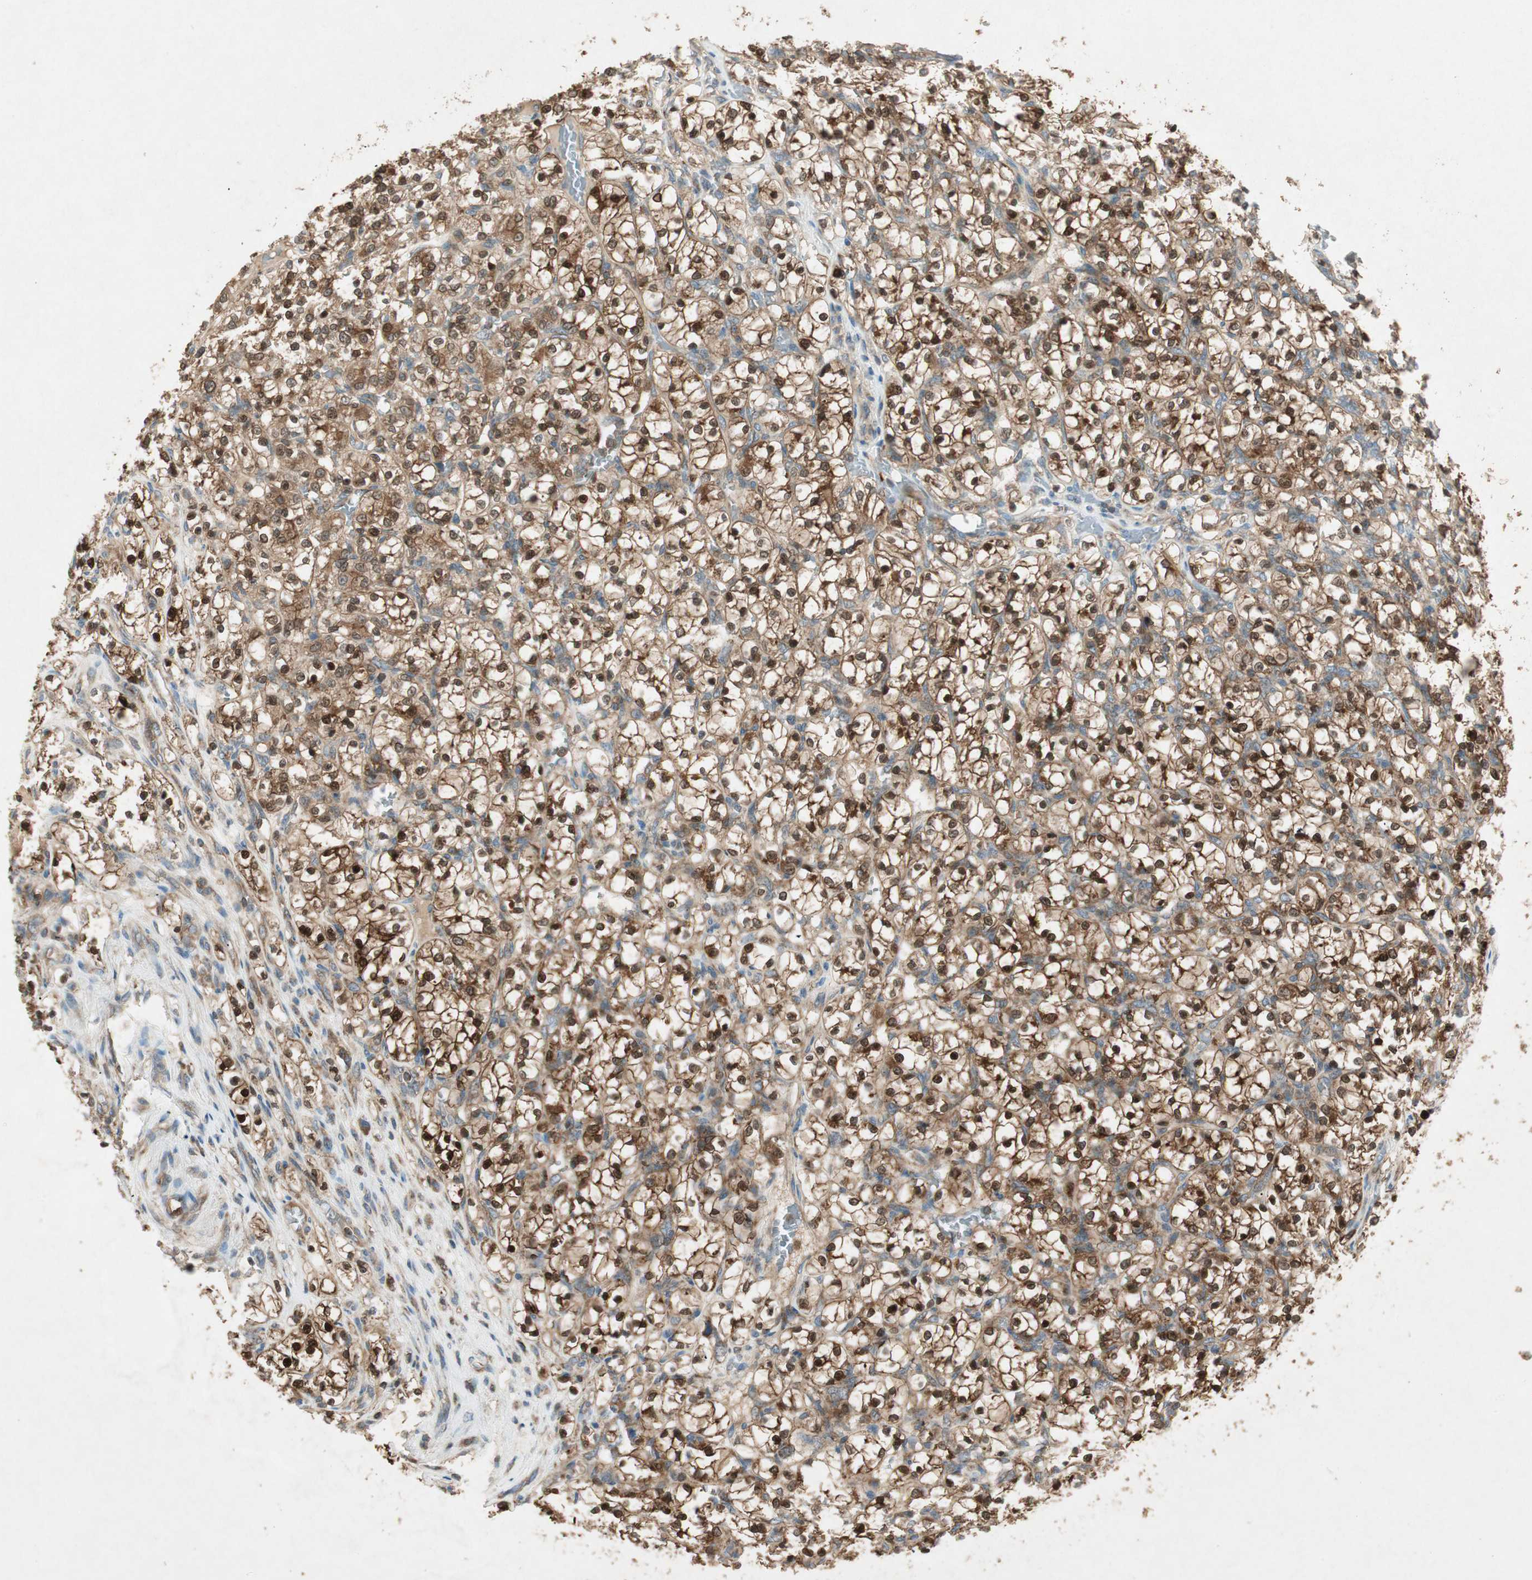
{"staining": {"intensity": "strong", "quantity": ">75%", "location": "cytoplasmic/membranous,nuclear"}, "tissue": "renal cancer", "cell_type": "Tumor cells", "image_type": "cancer", "snomed": [{"axis": "morphology", "description": "Adenocarcinoma, NOS"}, {"axis": "topography", "description": "Kidney"}], "caption": "This histopathology image shows immunohistochemistry (IHC) staining of human renal adenocarcinoma, with high strong cytoplasmic/membranous and nuclear positivity in about >75% of tumor cells.", "gene": "CHADL", "patient": {"sex": "female", "age": 69}}